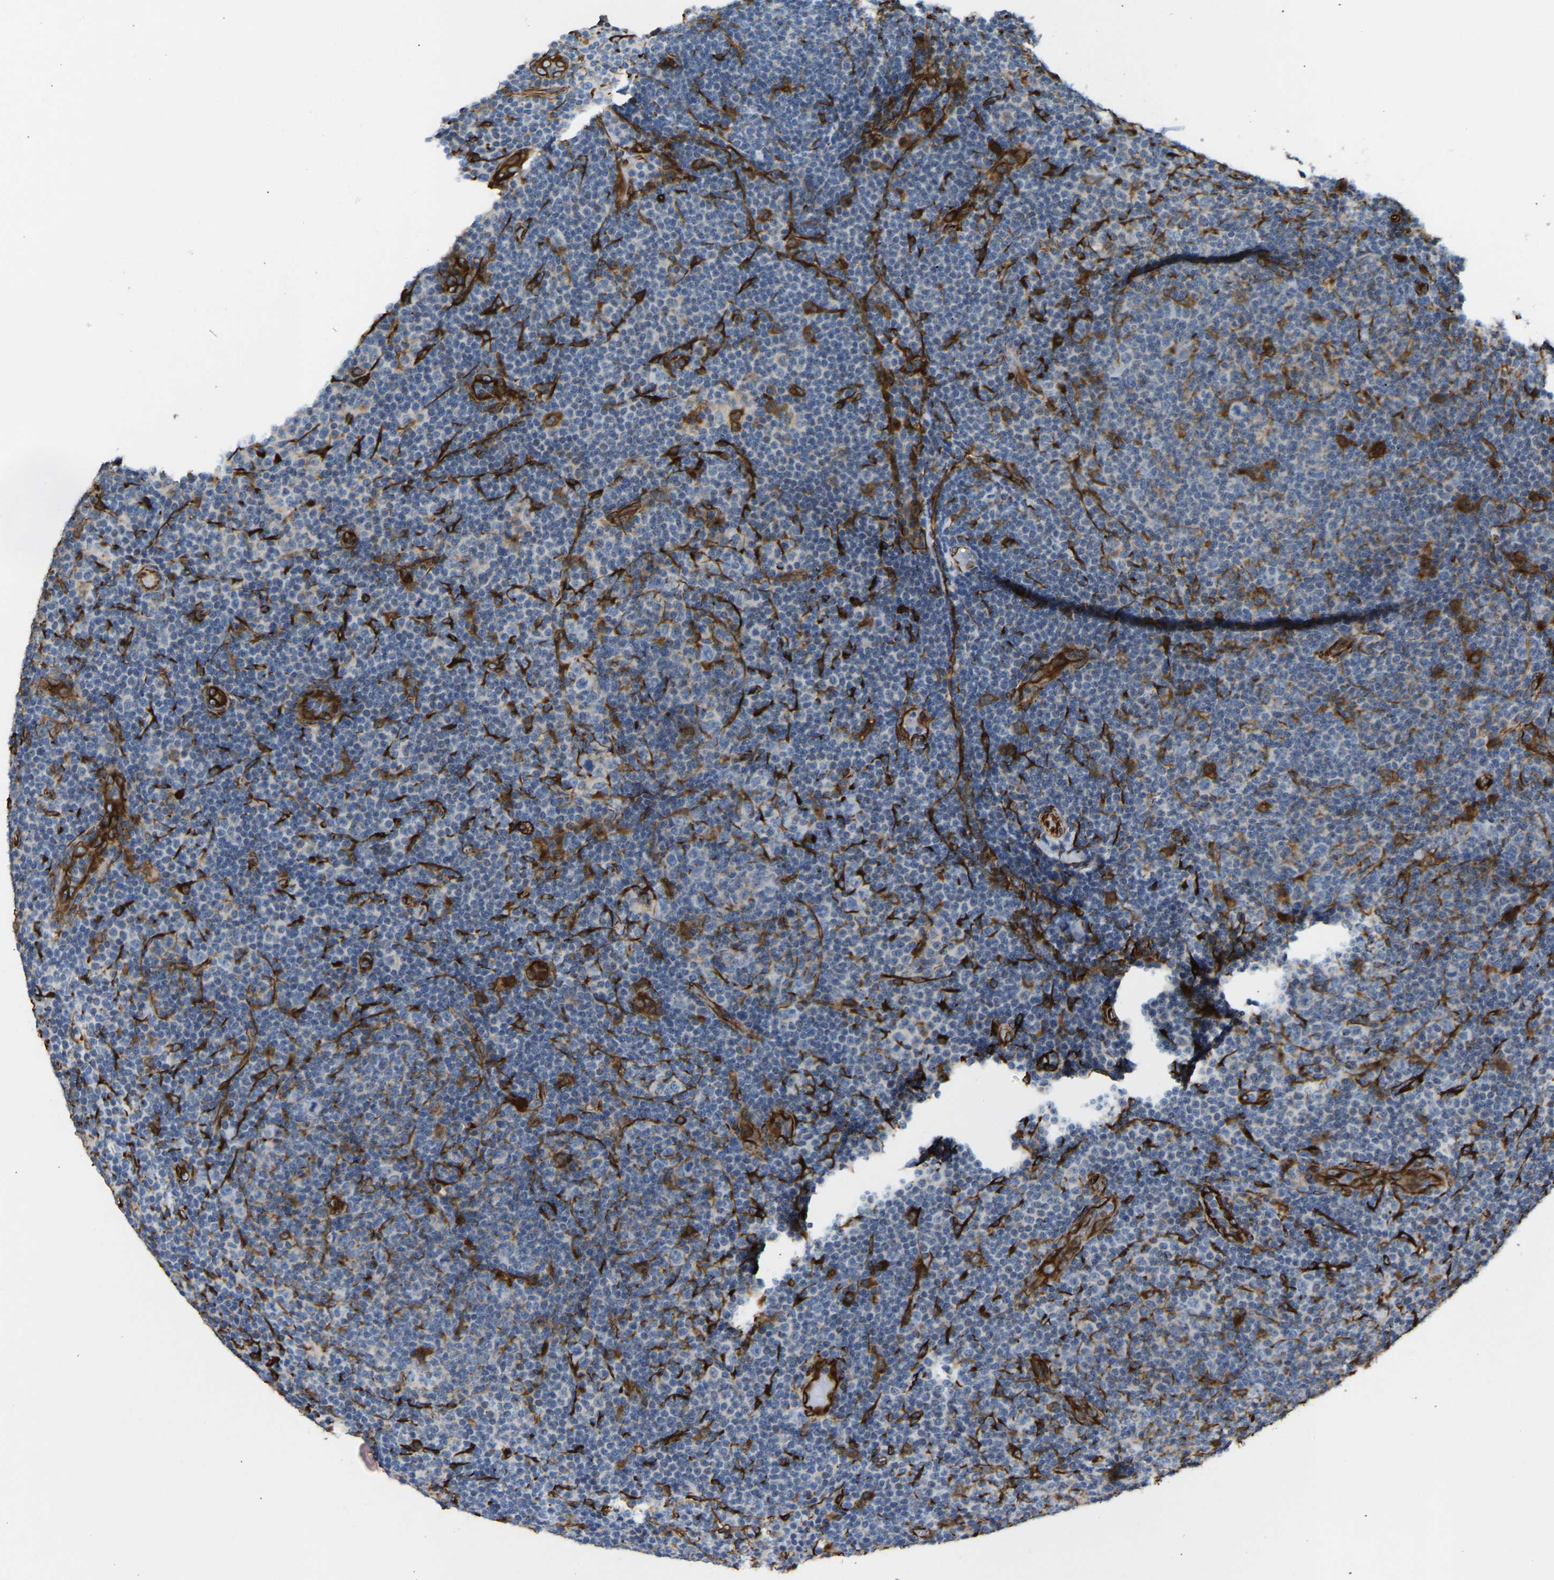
{"staining": {"intensity": "negative", "quantity": "none", "location": "none"}, "tissue": "lymphoma", "cell_type": "Tumor cells", "image_type": "cancer", "snomed": [{"axis": "morphology", "description": "Malignant lymphoma, non-Hodgkin's type, Low grade"}, {"axis": "topography", "description": "Lymph node"}], "caption": "IHC of low-grade malignant lymphoma, non-Hodgkin's type demonstrates no positivity in tumor cells.", "gene": "BEX3", "patient": {"sex": "male", "age": 83}}